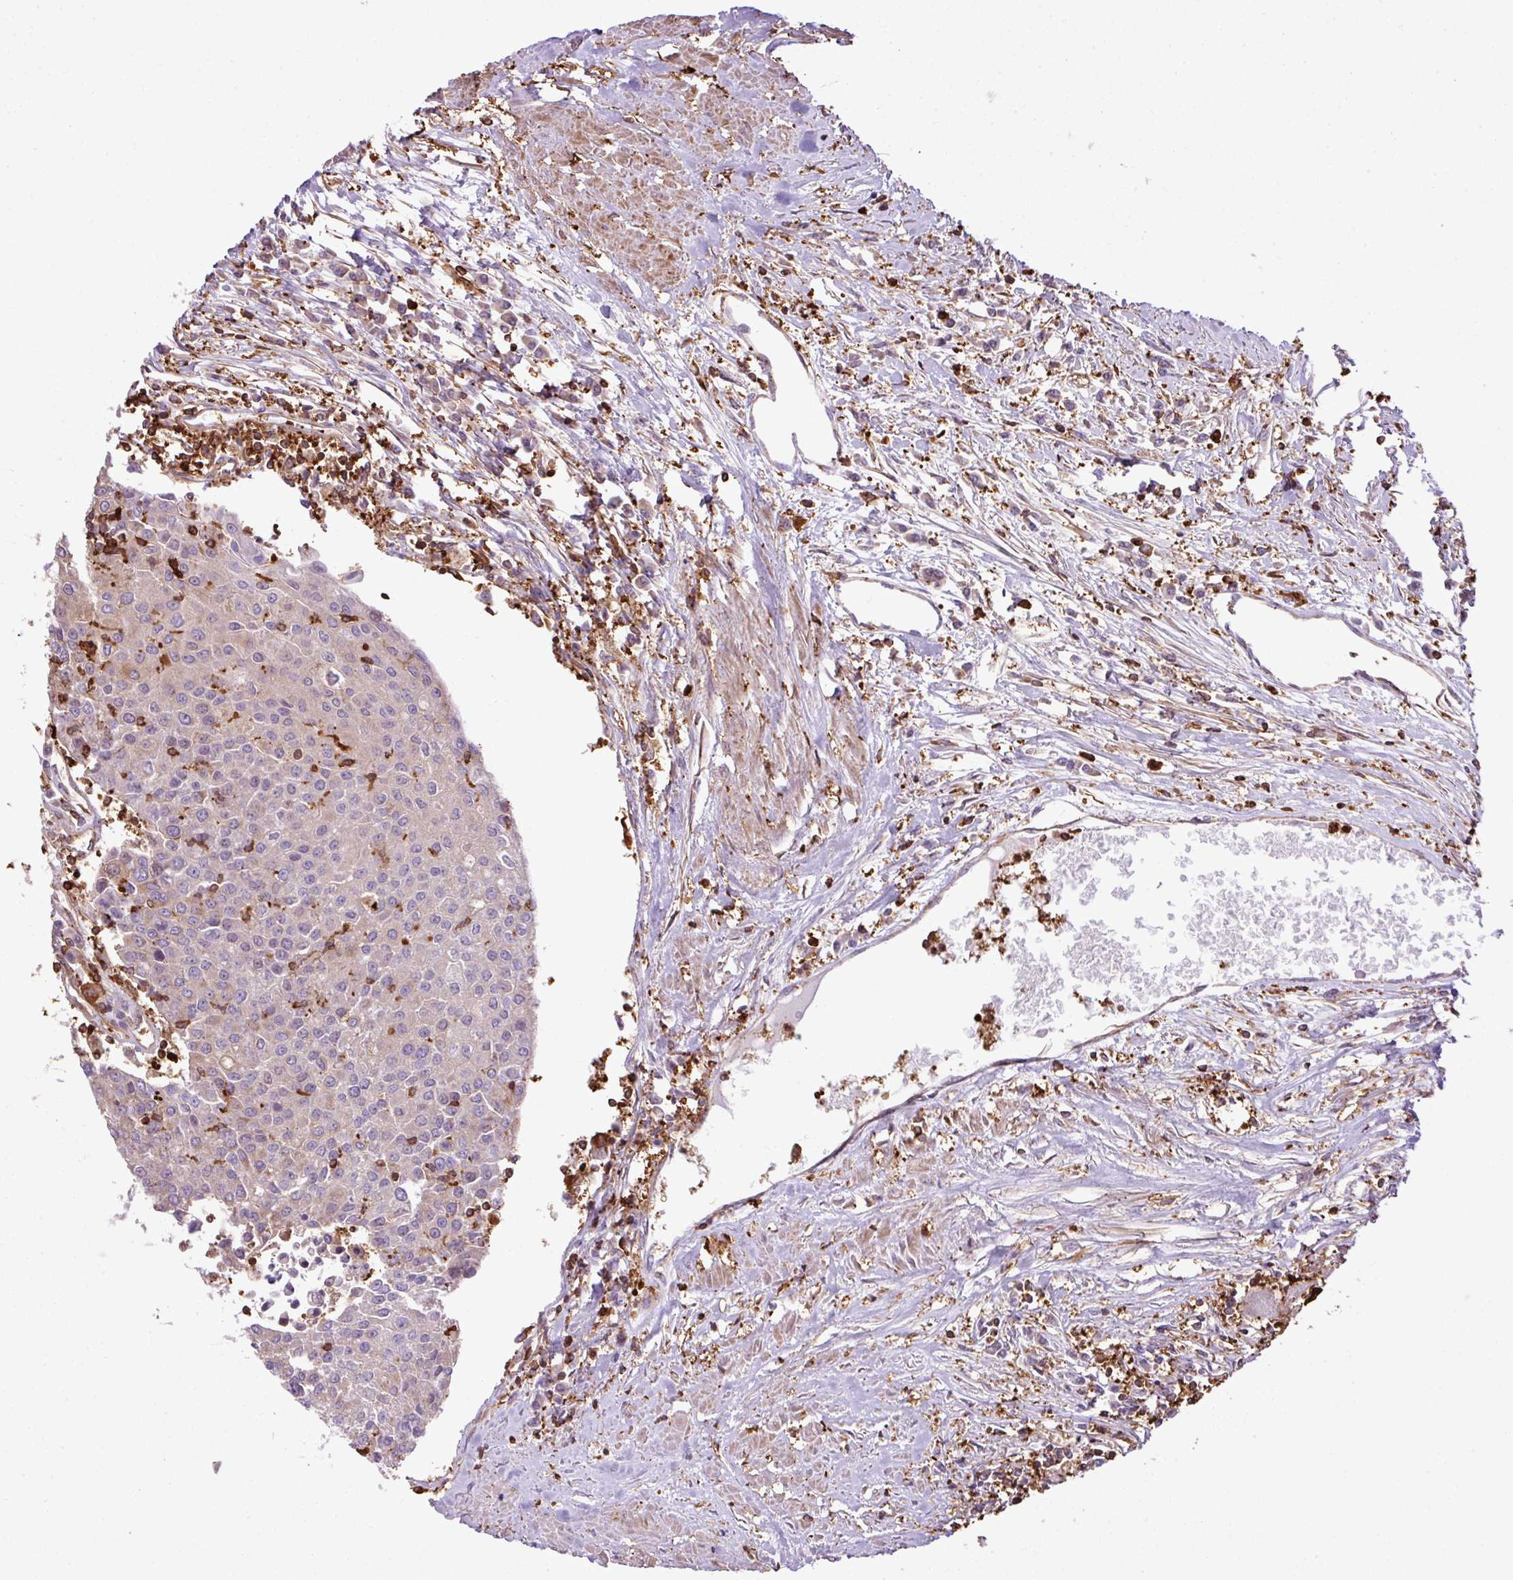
{"staining": {"intensity": "negative", "quantity": "none", "location": "none"}, "tissue": "urothelial cancer", "cell_type": "Tumor cells", "image_type": "cancer", "snomed": [{"axis": "morphology", "description": "Urothelial carcinoma, High grade"}, {"axis": "topography", "description": "Urinary bladder"}], "caption": "This photomicrograph is of urothelial cancer stained with immunohistochemistry to label a protein in brown with the nuclei are counter-stained blue. There is no expression in tumor cells. Brightfield microscopy of immunohistochemistry stained with DAB (brown) and hematoxylin (blue), captured at high magnification.", "gene": "PGAP6", "patient": {"sex": "female", "age": 85}}